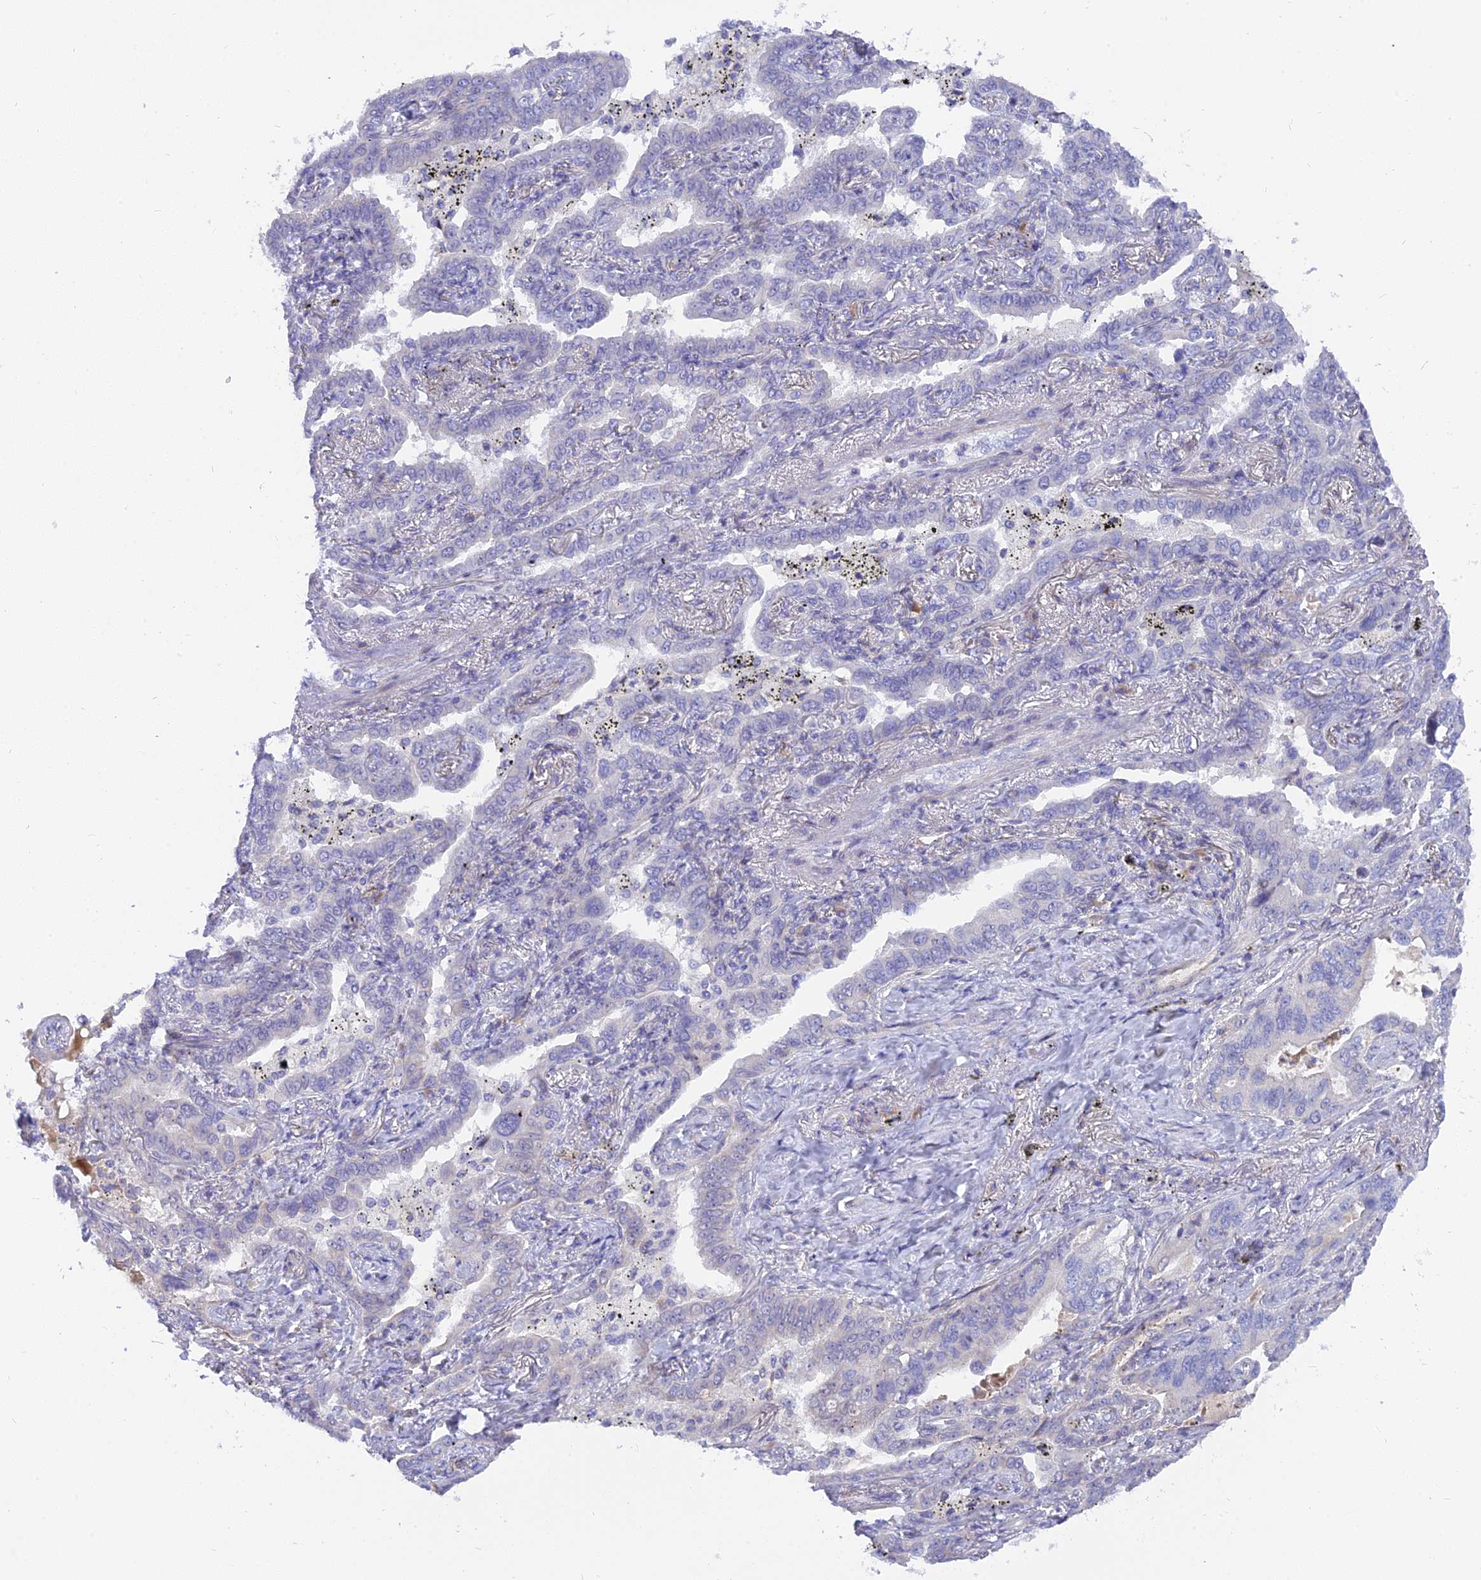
{"staining": {"intensity": "negative", "quantity": "none", "location": "none"}, "tissue": "lung cancer", "cell_type": "Tumor cells", "image_type": "cancer", "snomed": [{"axis": "morphology", "description": "Adenocarcinoma, NOS"}, {"axis": "topography", "description": "Lung"}], "caption": "Image shows no protein expression in tumor cells of lung cancer (adenocarcinoma) tissue. (Immunohistochemistry (ihc), brightfield microscopy, high magnification).", "gene": "MBD3L1", "patient": {"sex": "male", "age": 67}}